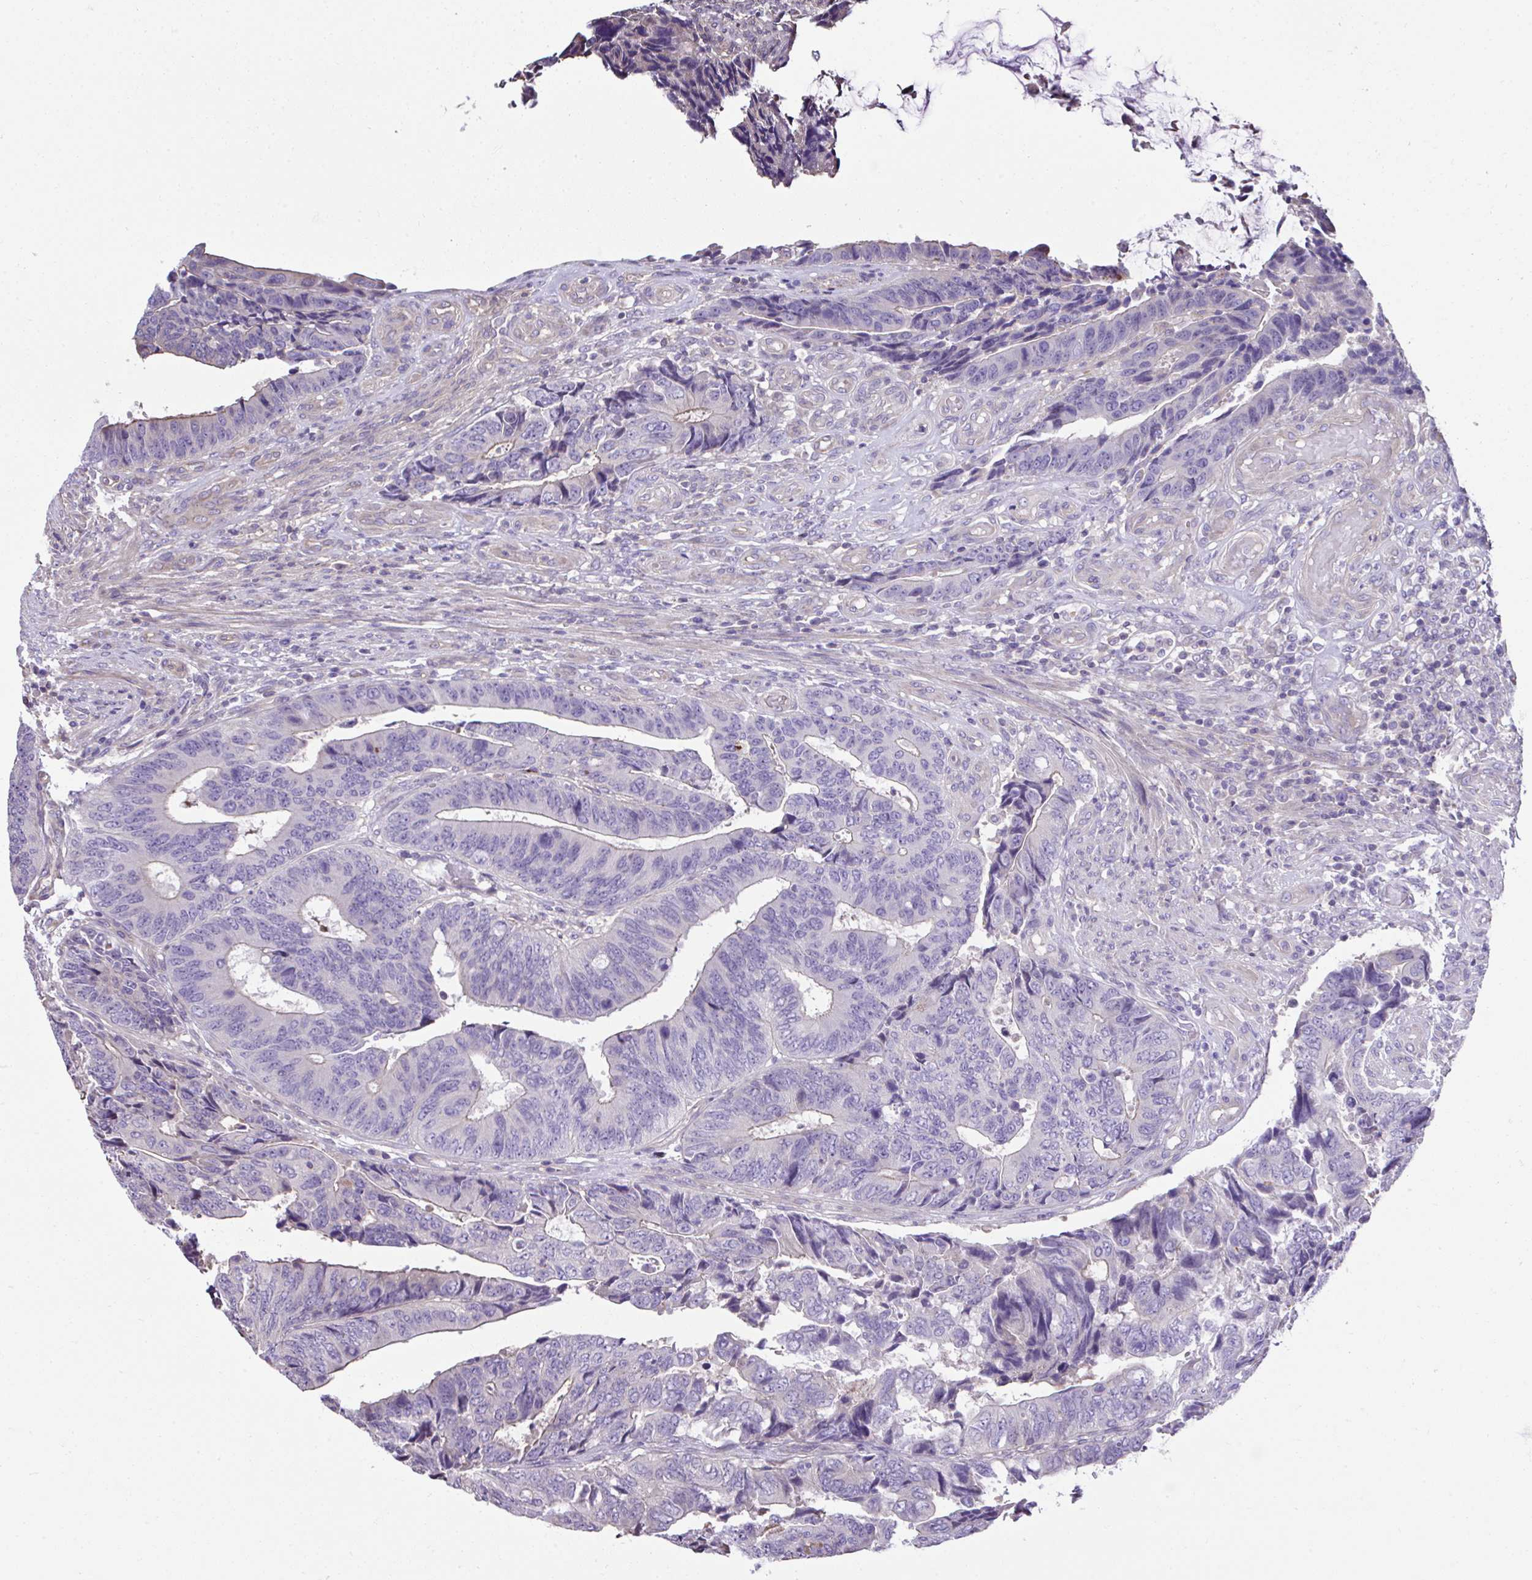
{"staining": {"intensity": "negative", "quantity": "none", "location": "none"}, "tissue": "colorectal cancer", "cell_type": "Tumor cells", "image_type": "cancer", "snomed": [{"axis": "morphology", "description": "Adenocarcinoma, NOS"}, {"axis": "topography", "description": "Colon"}], "caption": "Tumor cells show no significant positivity in colorectal adenocarcinoma. The staining is performed using DAB (3,3'-diaminobenzidine) brown chromogen with nuclei counter-stained in using hematoxylin.", "gene": "CCDC85C", "patient": {"sex": "male", "age": 87}}